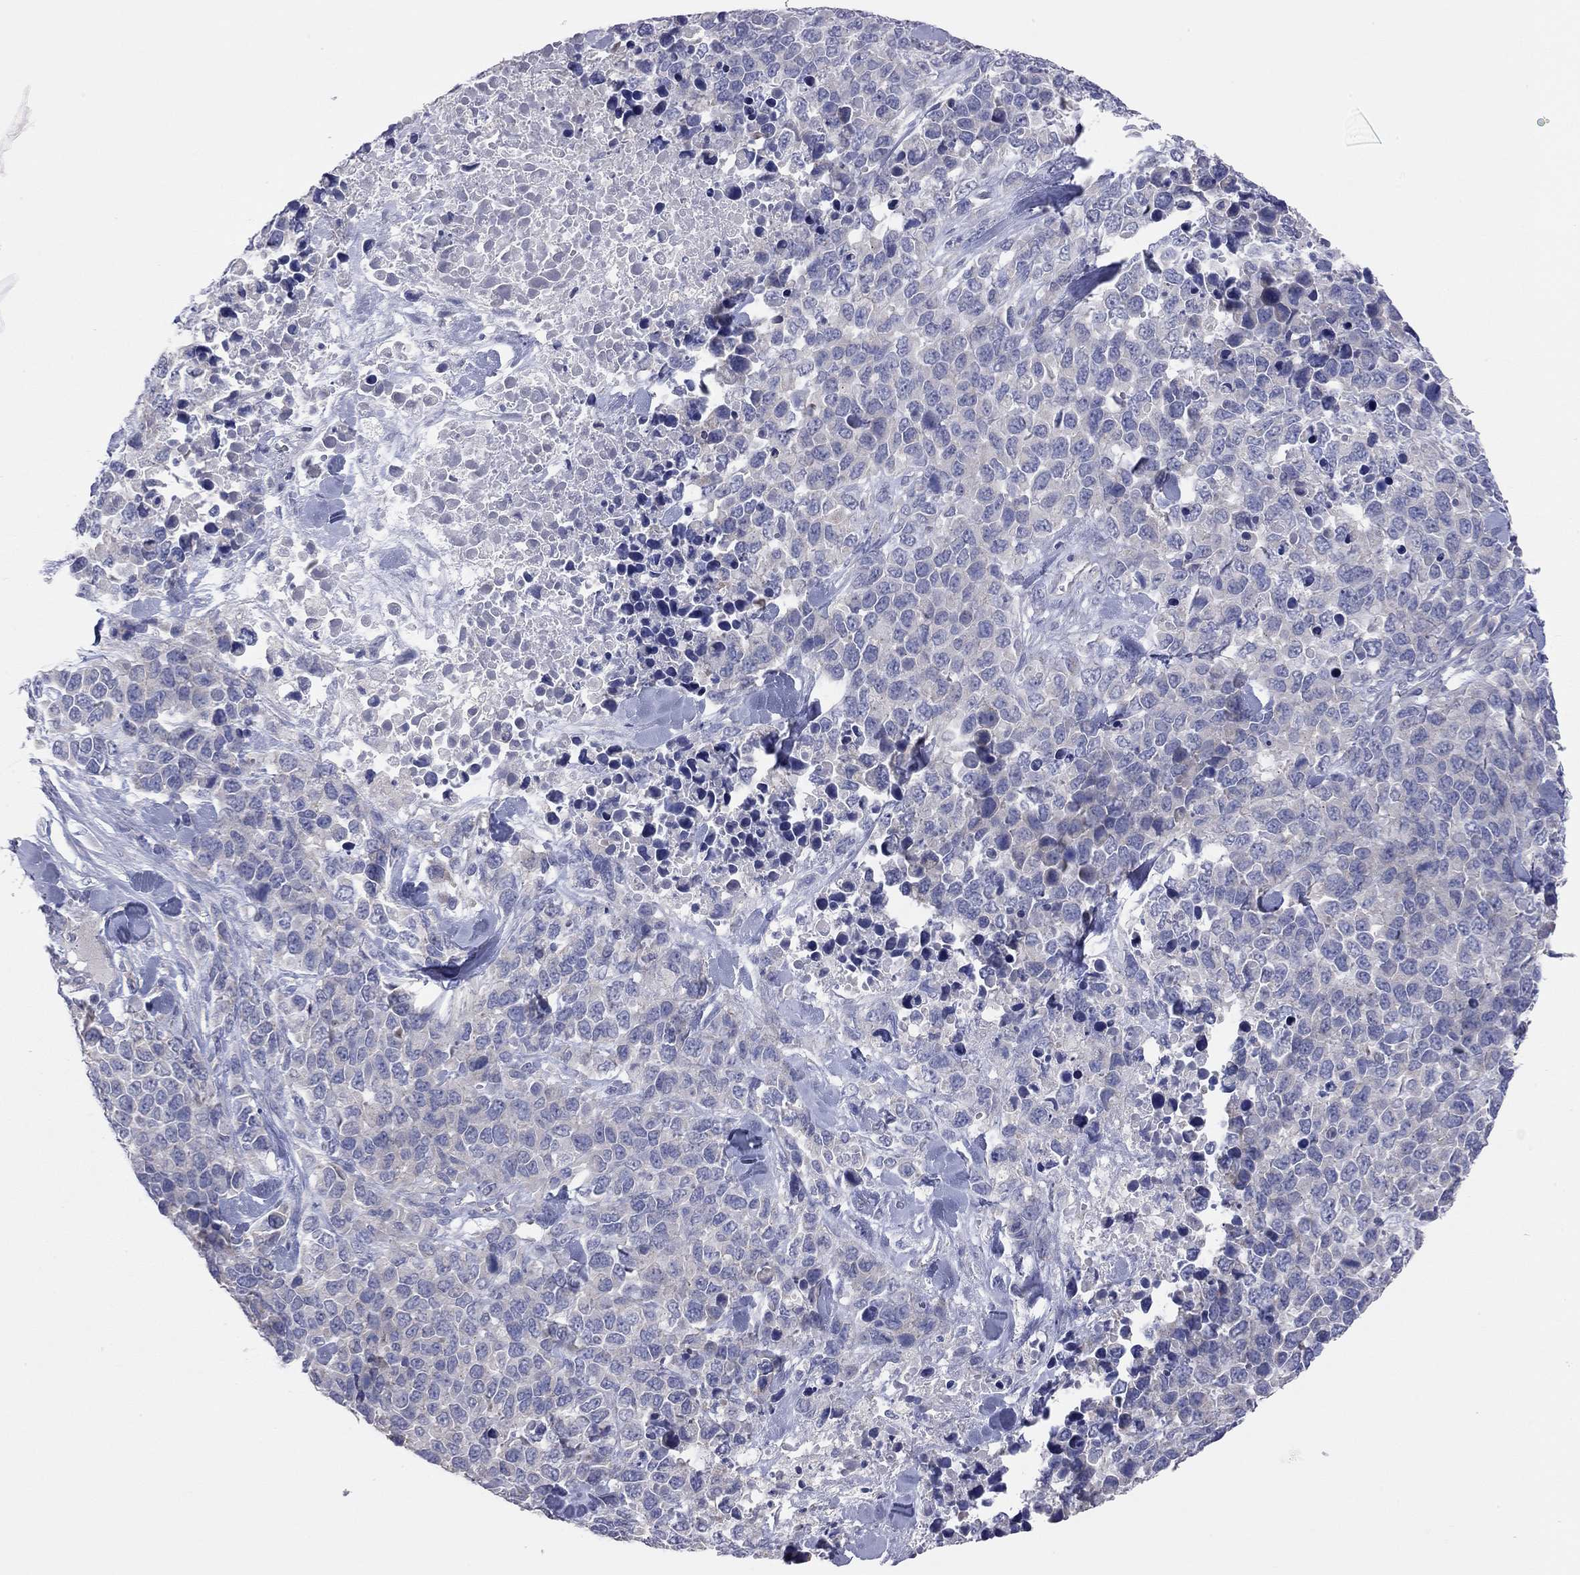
{"staining": {"intensity": "negative", "quantity": "none", "location": "none"}, "tissue": "melanoma", "cell_type": "Tumor cells", "image_type": "cancer", "snomed": [{"axis": "morphology", "description": "Malignant melanoma, Metastatic site"}, {"axis": "topography", "description": "Skin"}], "caption": "Tumor cells show no significant expression in malignant melanoma (metastatic site). (DAB immunohistochemistry, high magnification).", "gene": "KCNB1", "patient": {"sex": "male", "age": 84}}